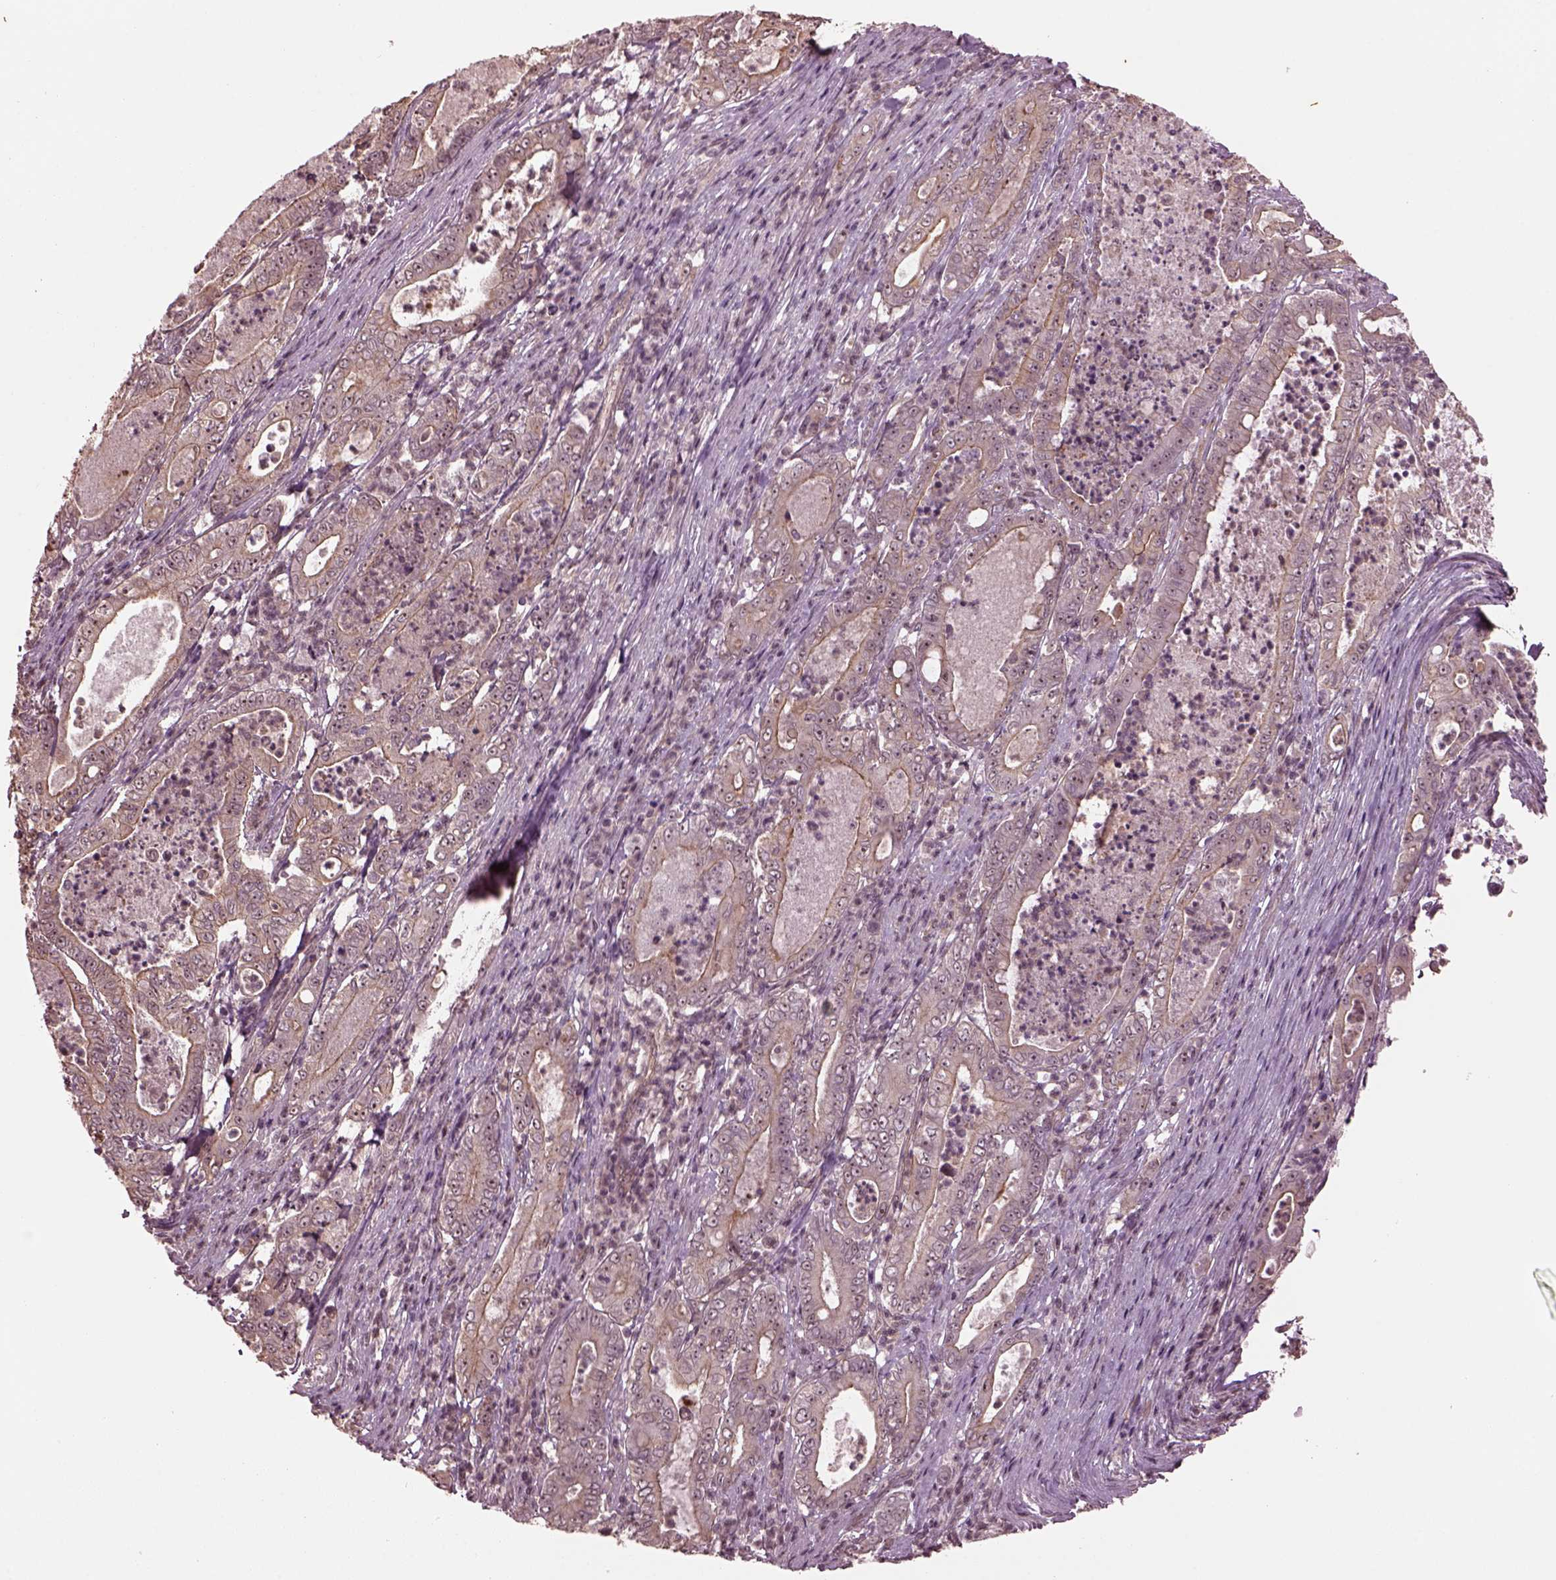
{"staining": {"intensity": "moderate", "quantity": ">75%", "location": "nuclear"}, "tissue": "pancreatic cancer", "cell_type": "Tumor cells", "image_type": "cancer", "snomed": [{"axis": "morphology", "description": "Adenocarcinoma, NOS"}, {"axis": "topography", "description": "Pancreas"}], "caption": "Approximately >75% of tumor cells in pancreatic cancer (adenocarcinoma) demonstrate moderate nuclear protein positivity as visualized by brown immunohistochemical staining.", "gene": "GNRH1", "patient": {"sex": "male", "age": 71}}